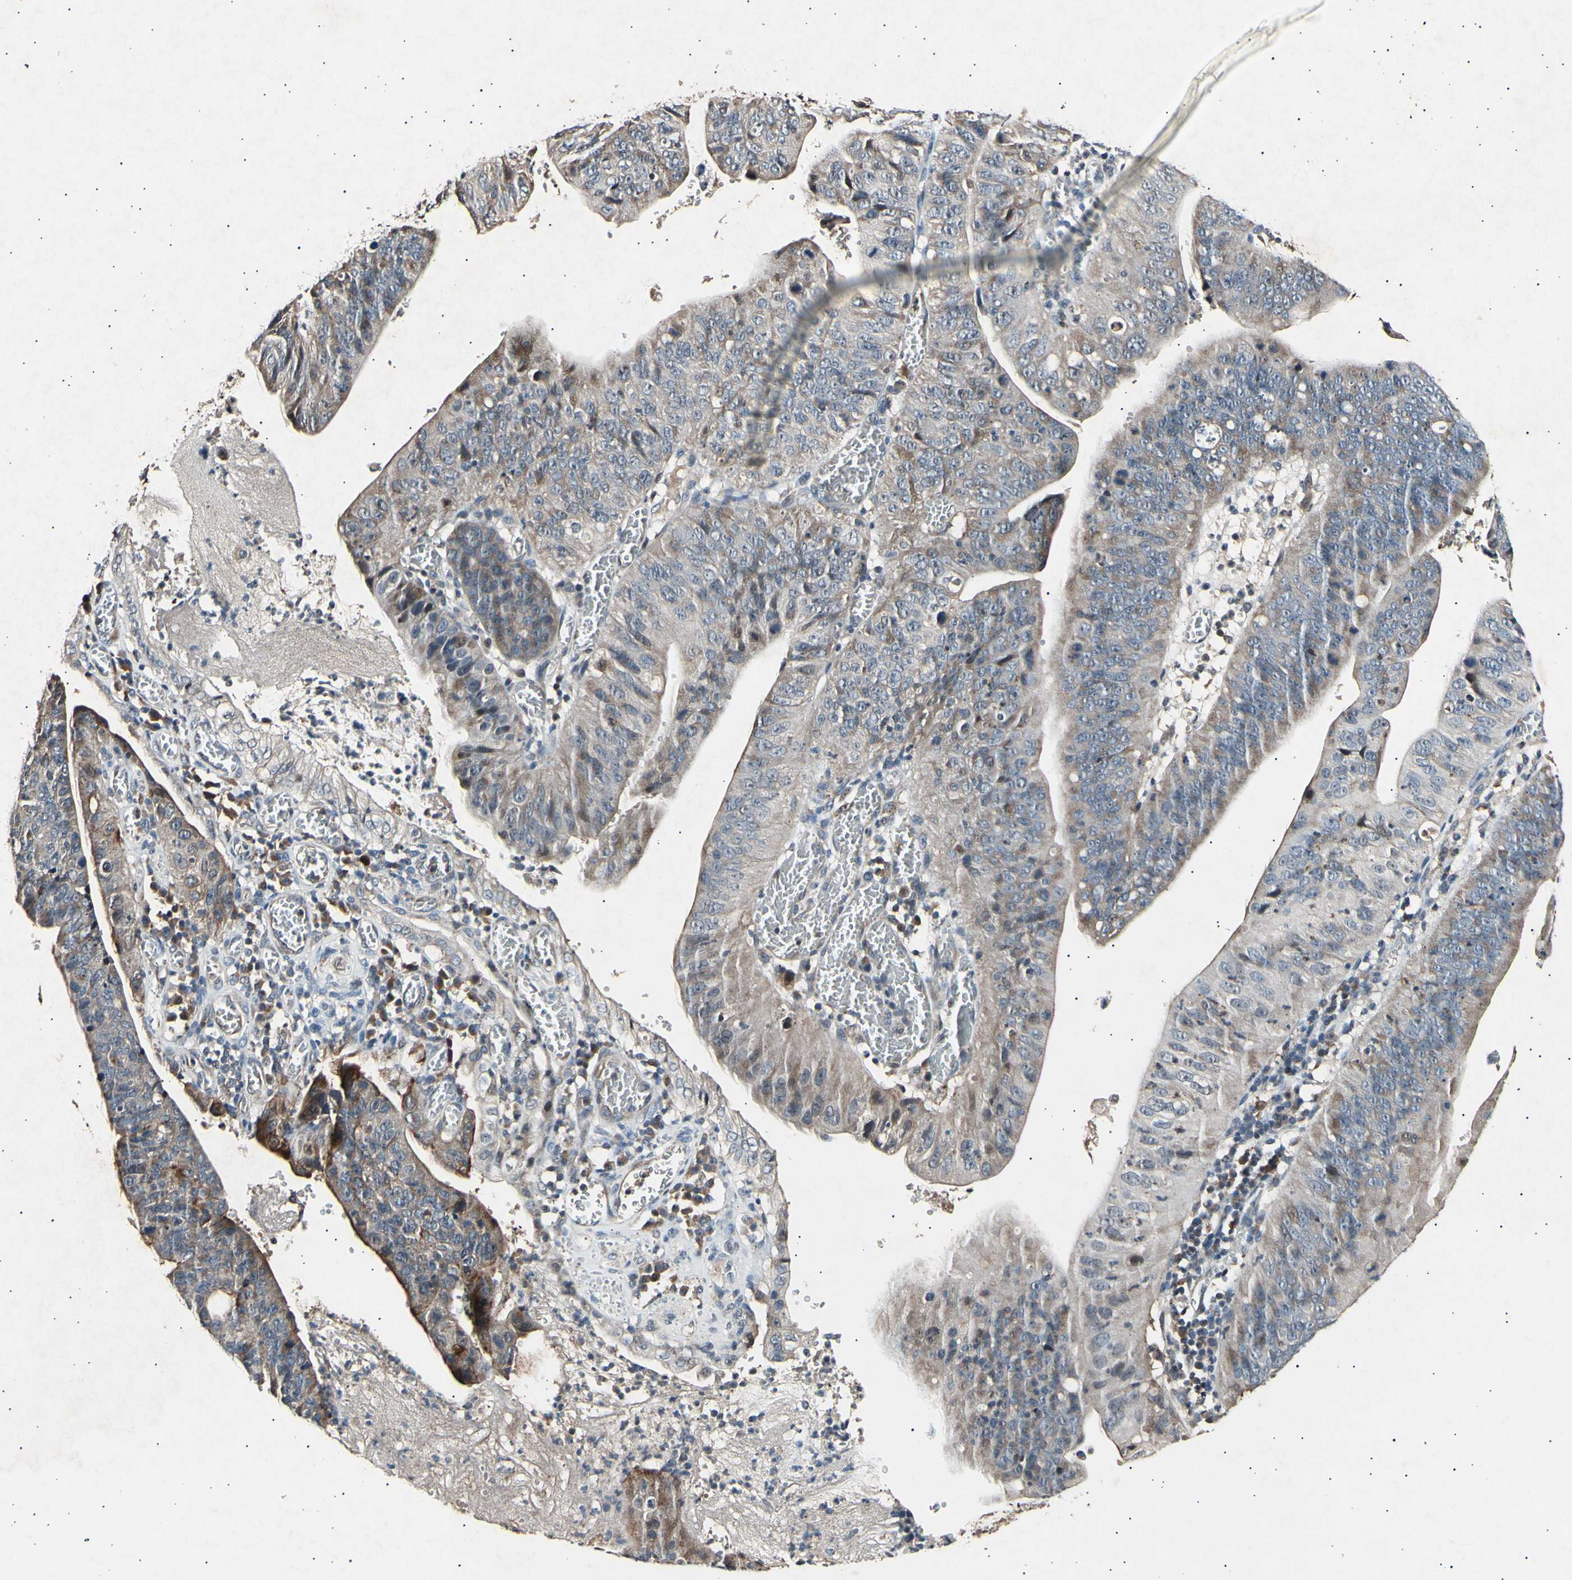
{"staining": {"intensity": "weak", "quantity": ">75%", "location": "cytoplasmic/membranous"}, "tissue": "stomach cancer", "cell_type": "Tumor cells", "image_type": "cancer", "snomed": [{"axis": "morphology", "description": "Adenocarcinoma, NOS"}, {"axis": "topography", "description": "Stomach"}], "caption": "This is a photomicrograph of immunohistochemistry (IHC) staining of stomach adenocarcinoma, which shows weak expression in the cytoplasmic/membranous of tumor cells.", "gene": "ADCY3", "patient": {"sex": "male", "age": 59}}